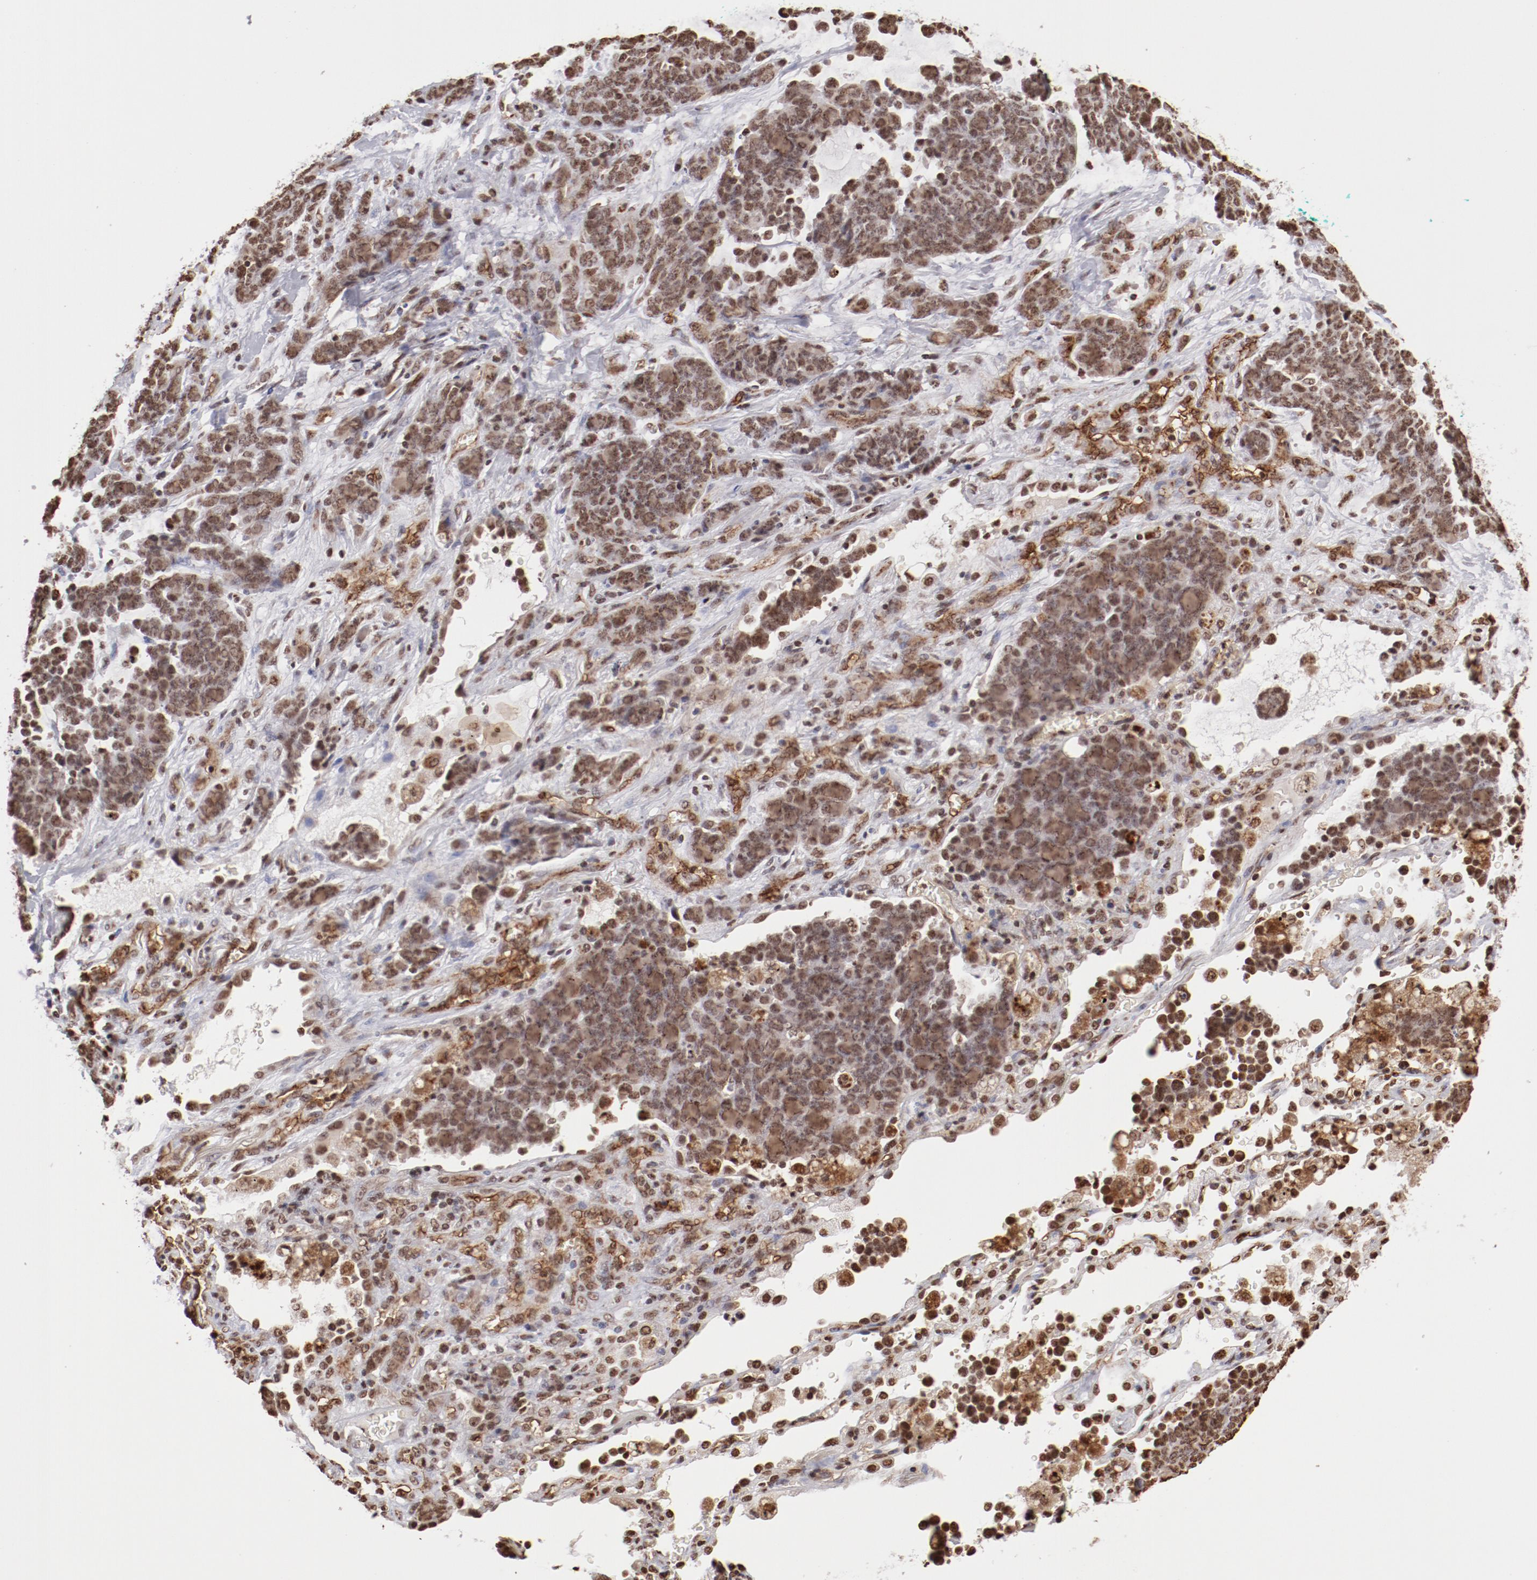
{"staining": {"intensity": "moderate", "quantity": ">75%", "location": "nuclear"}, "tissue": "lung cancer", "cell_type": "Tumor cells", "image_type": "cancer", "snomed": [{"axis": "morphology", "description": "Neoplasm, malignant, NOS"}, {"axis": "topography", "description": "Lung"}], "caption": "Lung neoplasm (malignant) tissue exhibits moderate nuclear expression in about >75% of tumor cells, visualized by immunohistochemistry. (IHC, brightfield microscopy, high magnification).", "gene": "ABL2", "patient": {"sex": "female", "age": 58}}